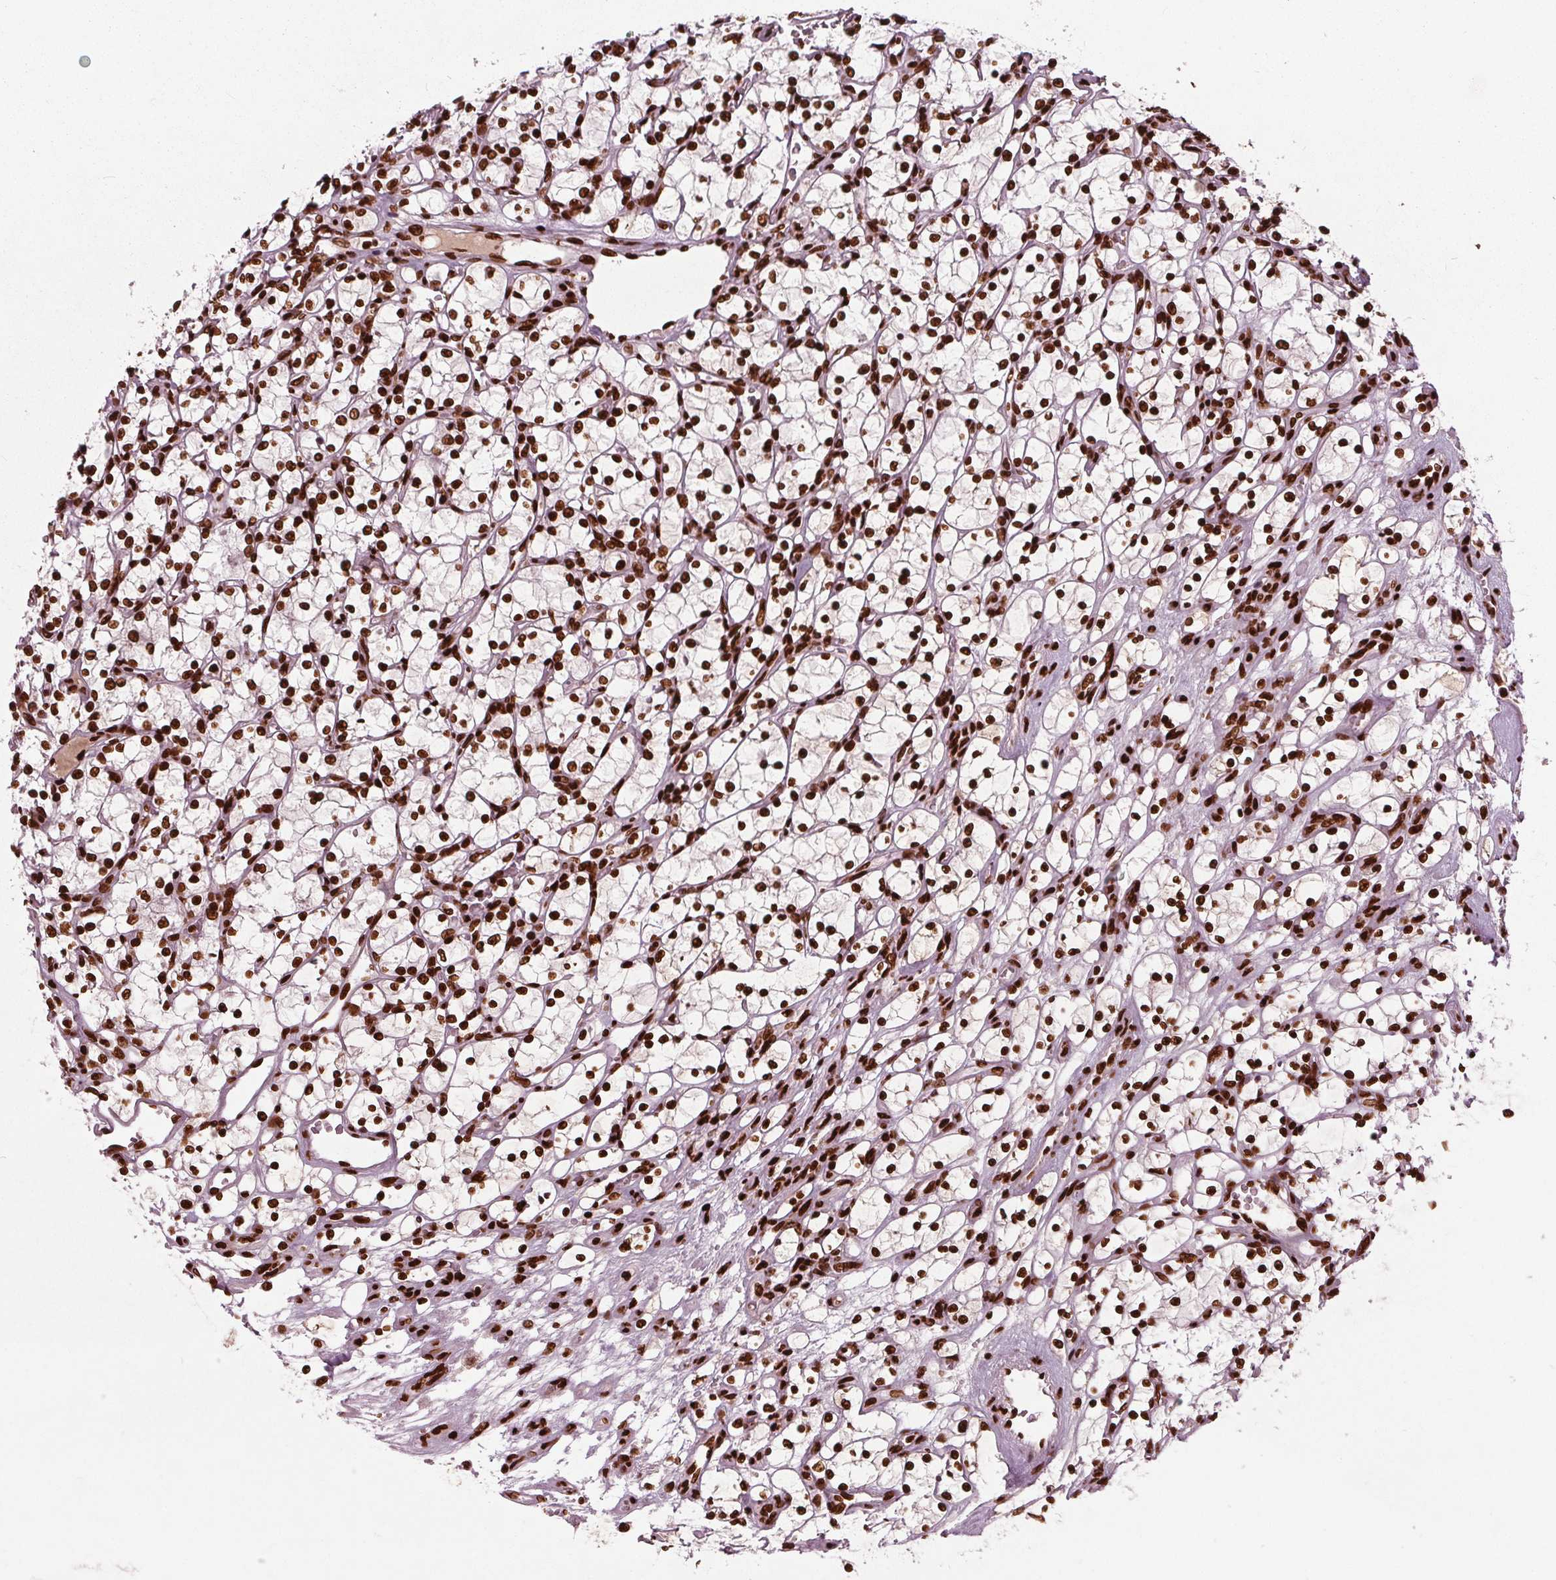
{"staining": {"intensity": "strong", "quantity": ">75%", "location": "nuclear"}, "tissue": "renal cancer", "cell_type": "Tumor cells", "image_type": "cancer", "snomed": [{"axis": "morphology", "description": "Adenocarcinoma, NOS"}, {"axis": "topography", "description": "Kidney"}], "caption": "Protein analysis of renal adenocarcinoma tissue shows strong nuclear staining in about >75% of tumor cells.", "gene": "BRD4", "patient": {"sex": "female", "age": 69}}